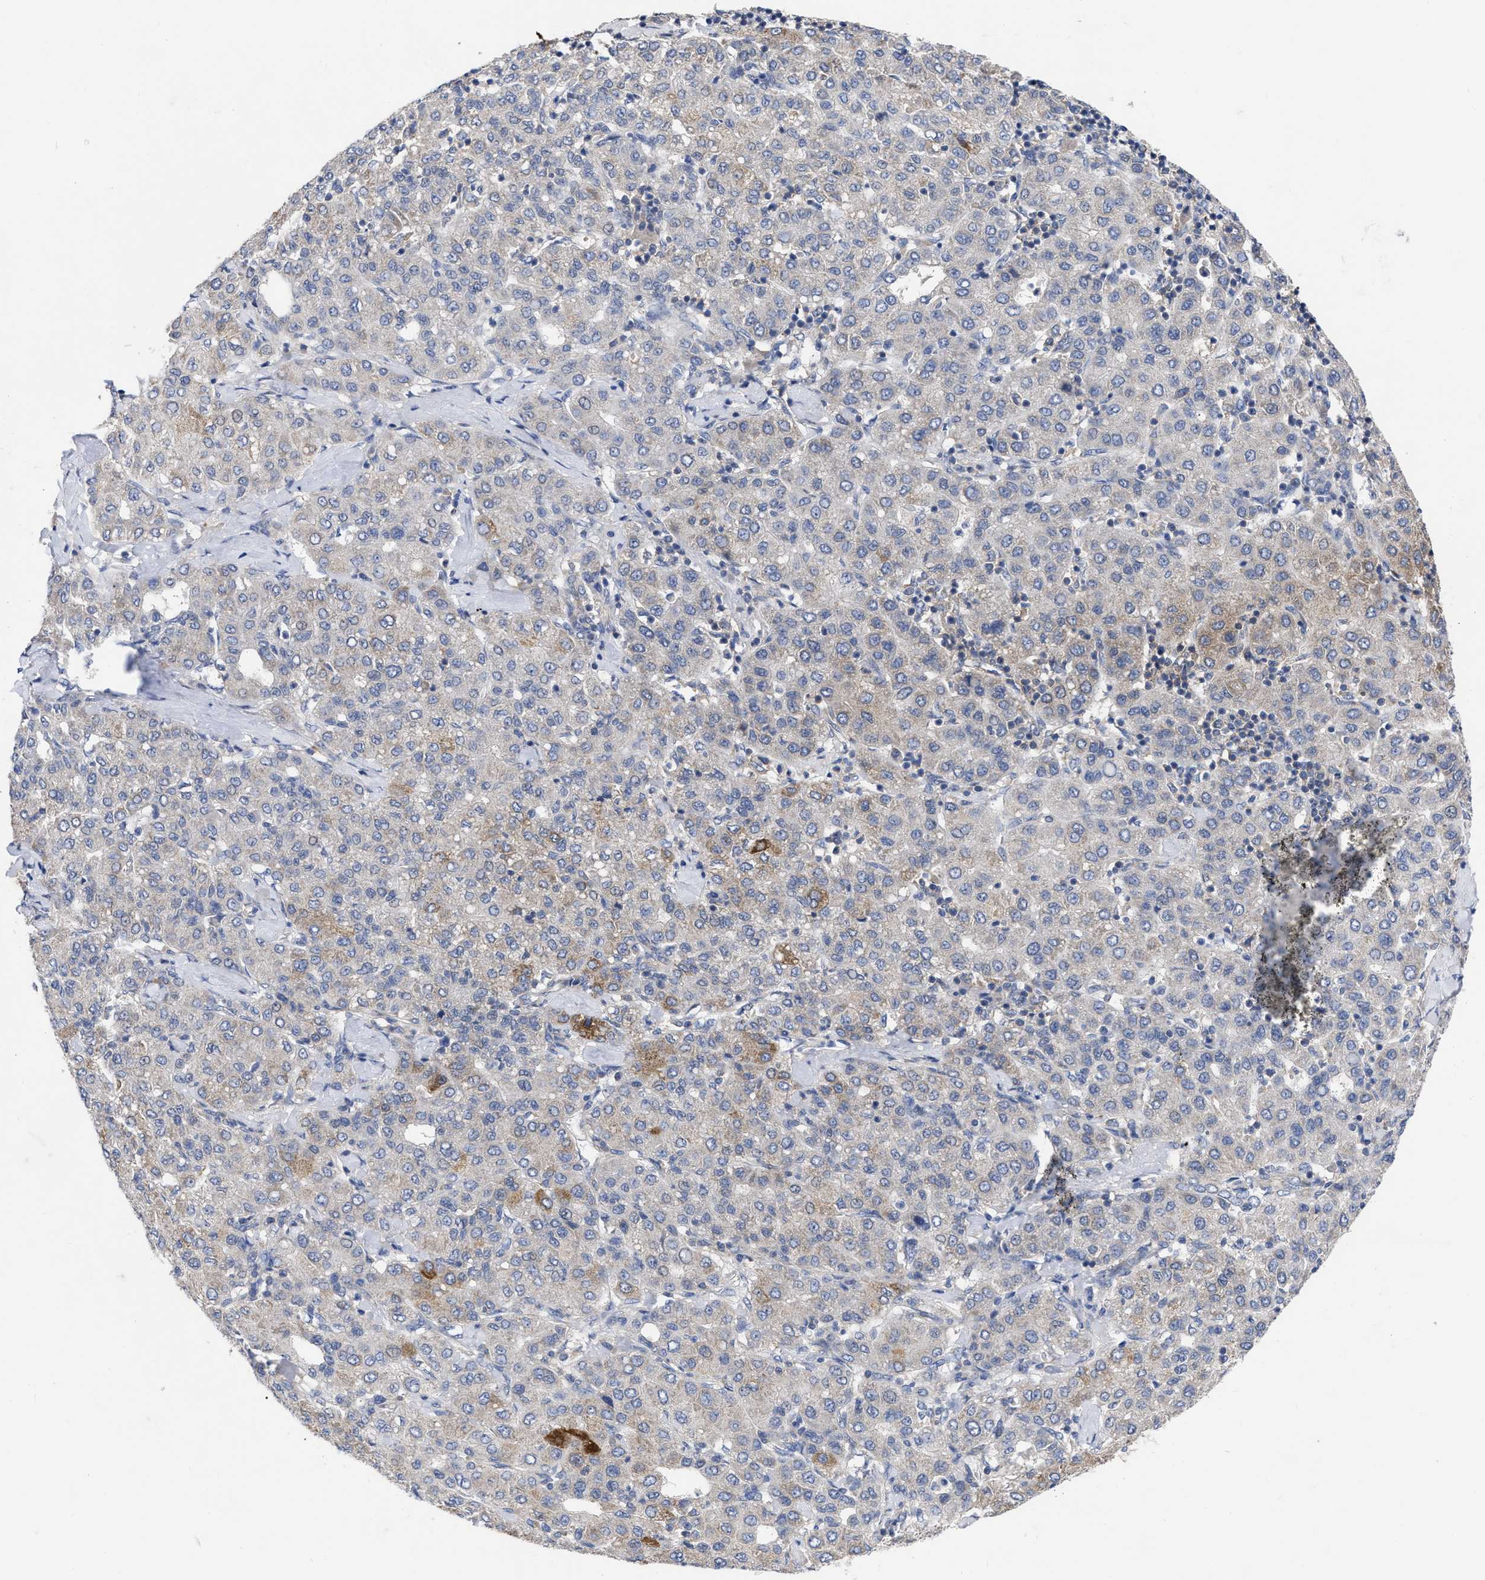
{"staining": {"intensity": "negative", "quantity": "none", "location": "none"}, "tissue": "liver cancer", "cell_type": "Tumor cells", "image_type": "cancer", "snomed": [{"axis": "morphology", "description": "Carcinoma, Hepatocellular, NOS"}, {"axis": "topography", "description": "Liver"}], "caption": "Human liver hepatocellular carcinoma stained for a protein using immunohistochemistry (IHC) shows no staining in tumor cells.", "gene": "TCP1", "patient": {"sex": "male", "age": 65}}